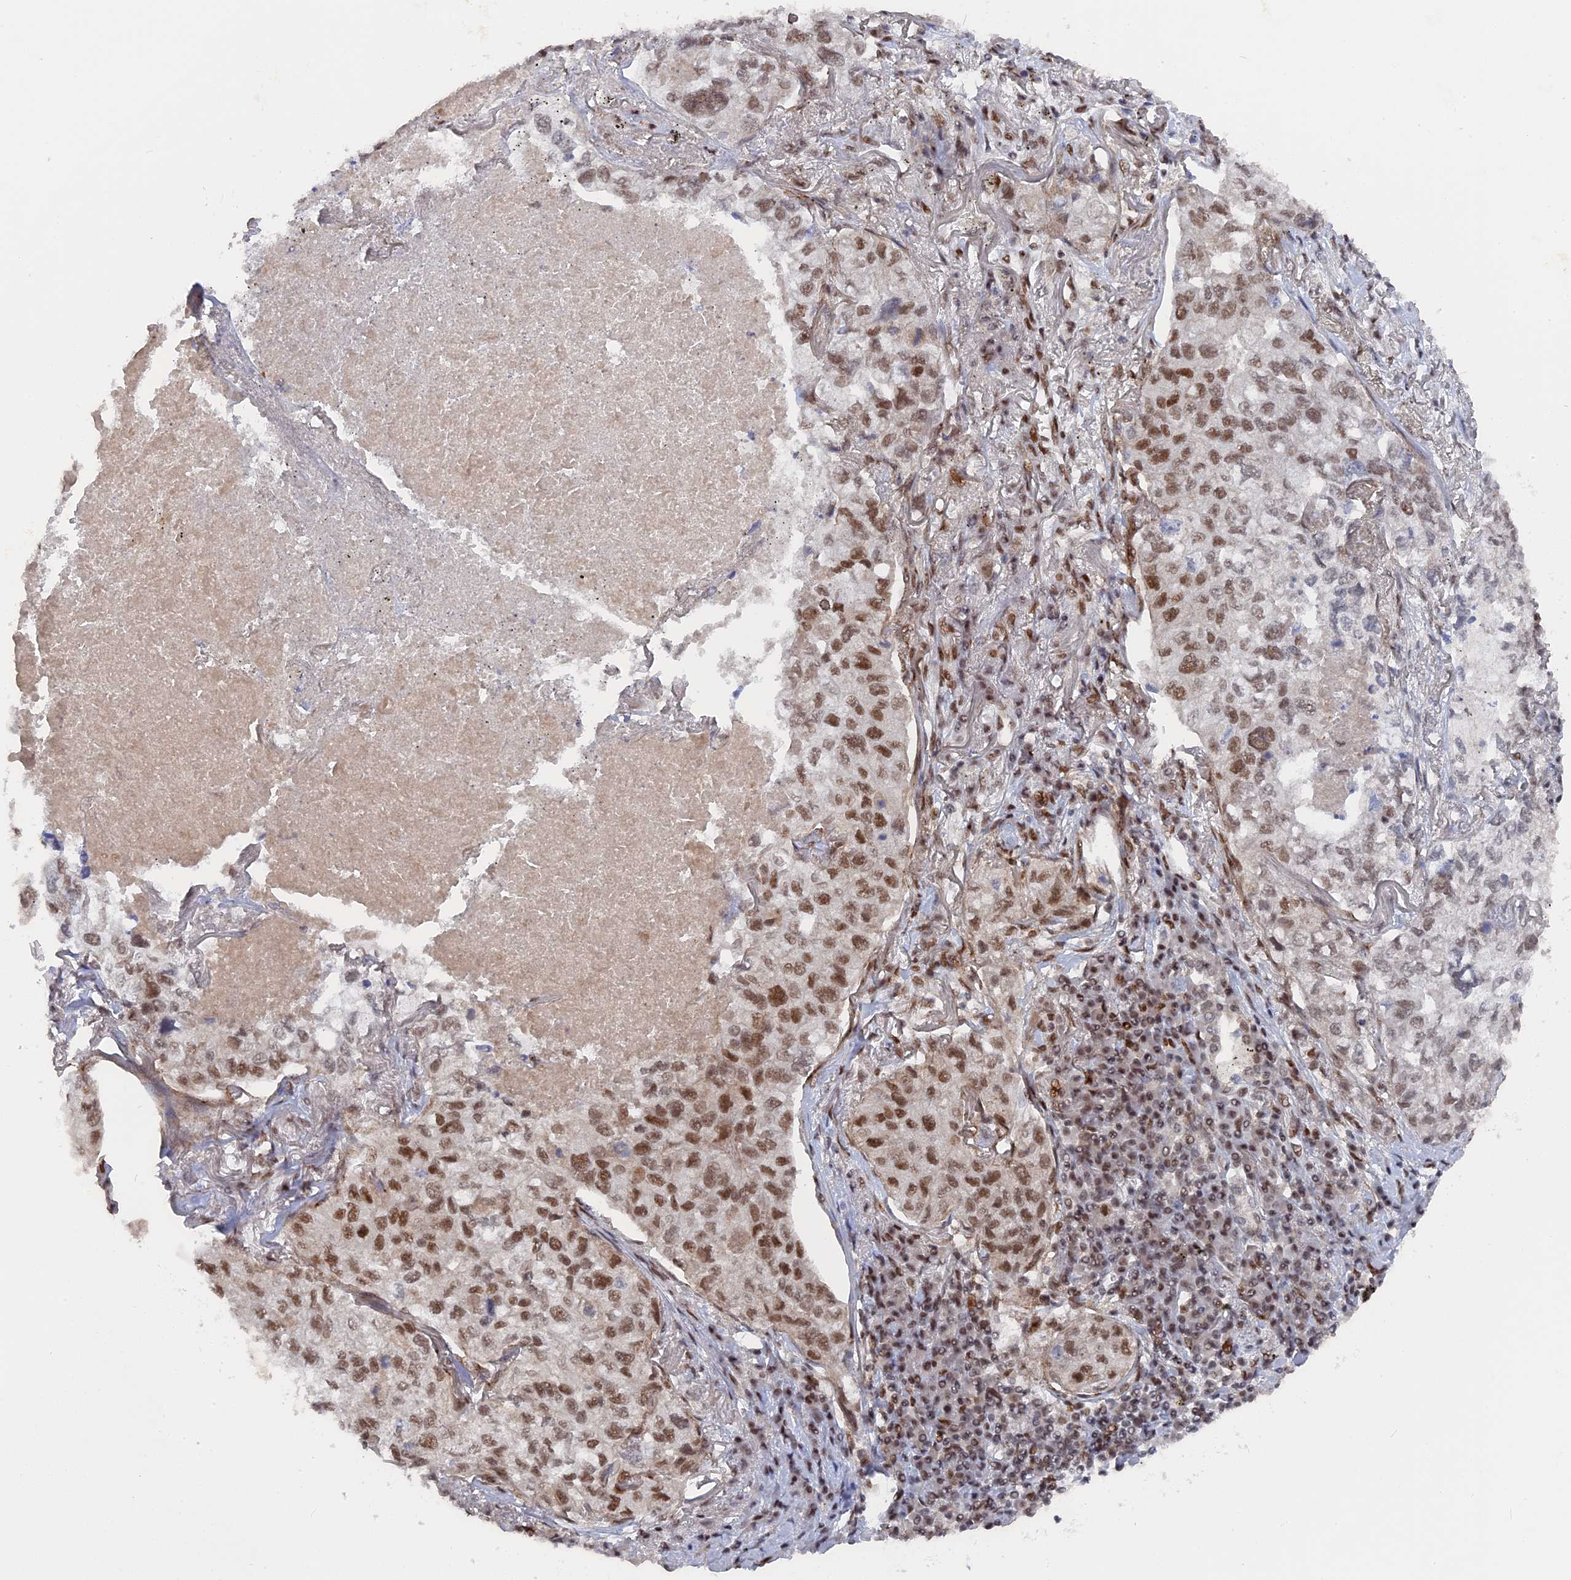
{"staining": {"intensity": "moderate", "quantity": ">75%", "location": "nuclear"}, "tissue": "lung cancer", "cell_type": "Tumor cells", "image_type": "cancer", "snomed": [{"axis": "morphology", "description": "Adenocarcinoma, NOS"}, {"axis": "topography", "description": "Lung"}], "caption": "A photomicrograph showing moderate nuclear staining in approximately >75% of tumor cells in lung cancer (adenocarcinoma), as visualized by brown immunohistochemical staining.", "gene": "CCDC85A", "patient": {"sex": "male", "age": 65}}